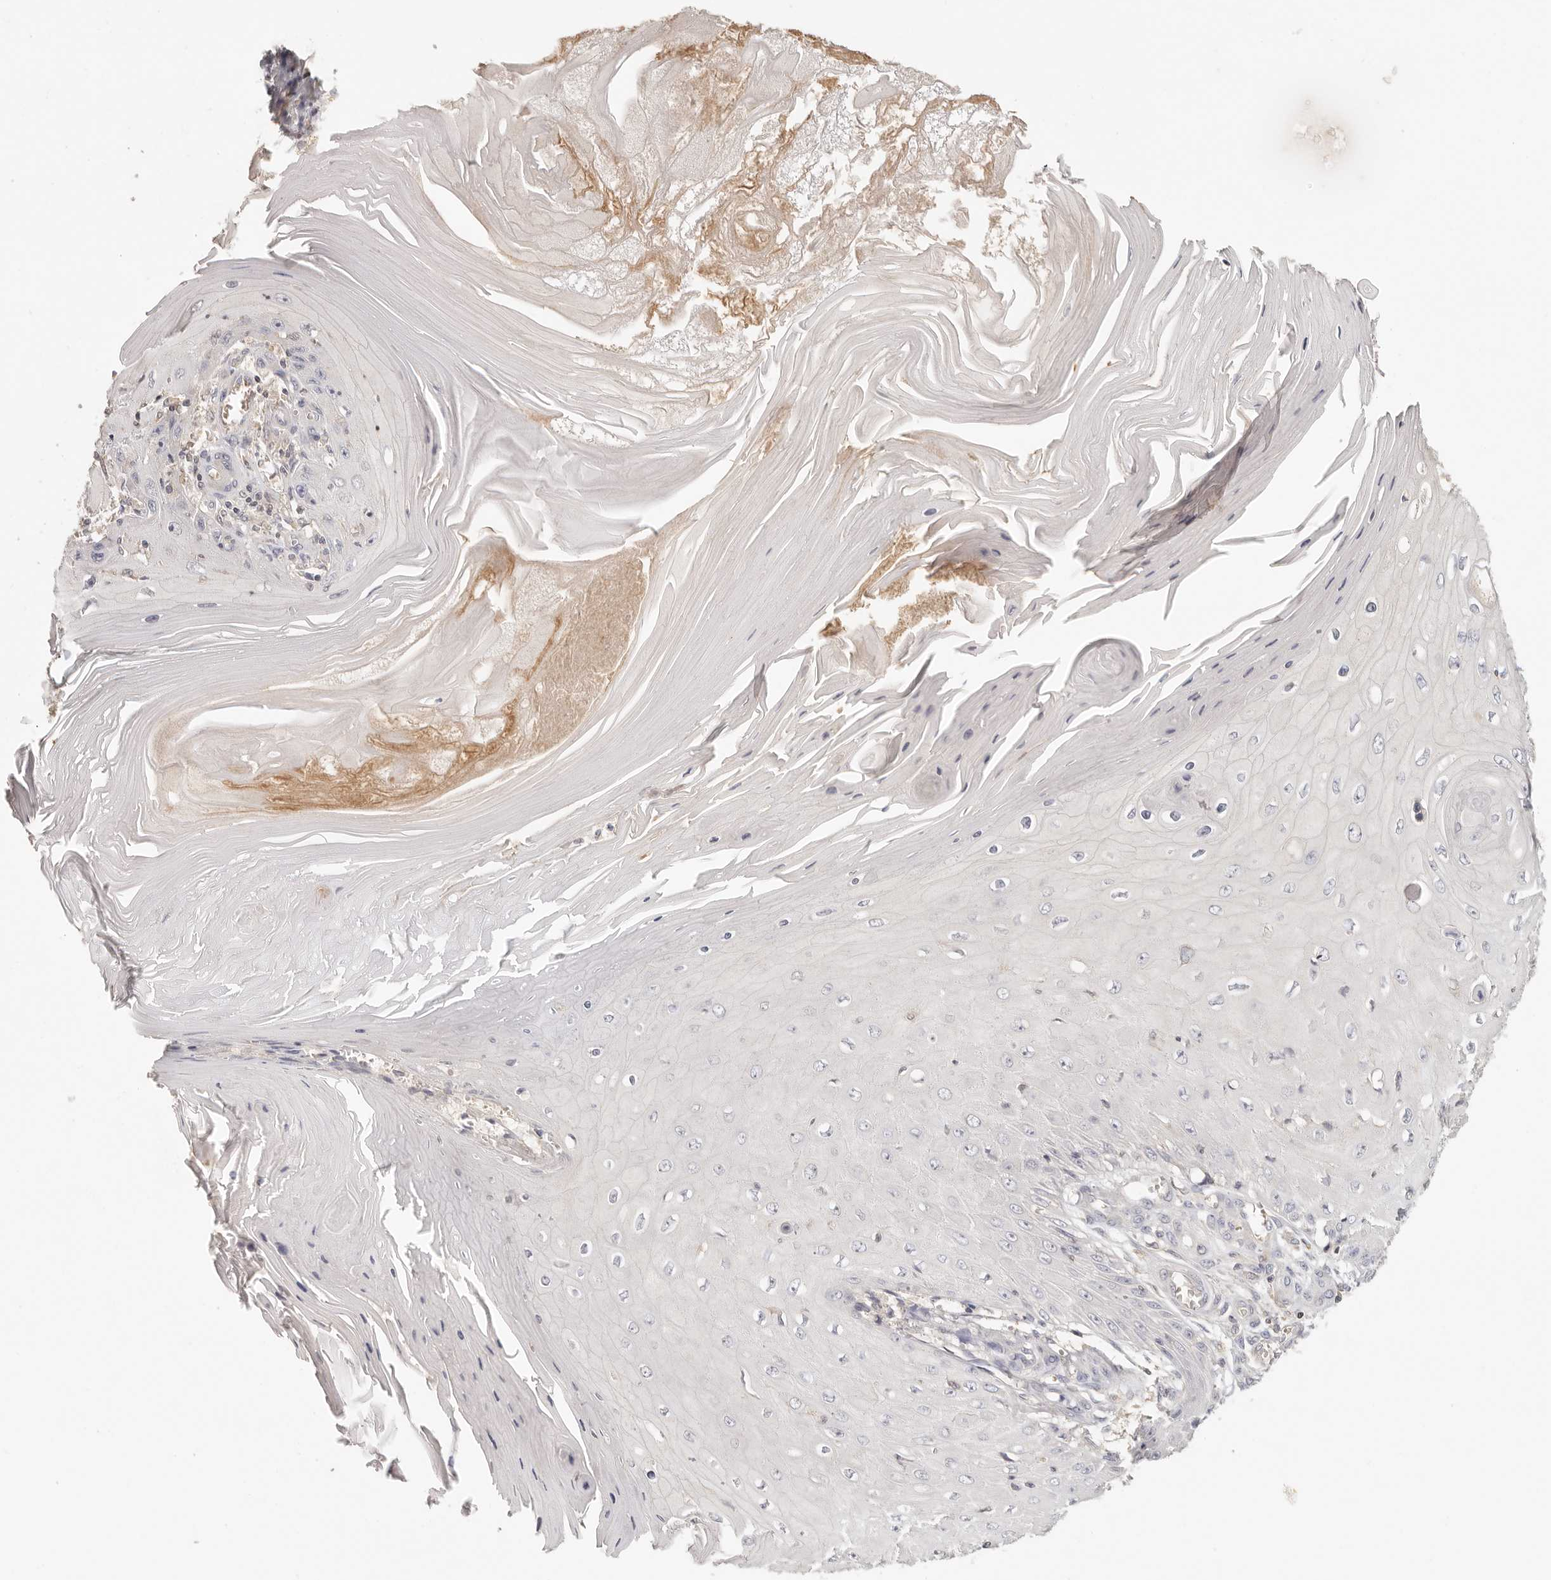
{"staining": {"intensity": "negative", "quantity": "none", "location": "none"}, "tissue": "skin cancer", "cell_type": "Tumor cells", "image_type": "cancer", "snomed": [{"axis": "morphology", "description": "Squamous cell carcinoma, NOS"}, {"axis": "topography", "description": "Skin"}], "caption": "An immunohistochemistry (IHC) micrograph of skin squamous cell carcinoma is shown. There is no staining in tumor cells of skin squamous cell carcinoma. Brightfield microscopy of immunohistochemistry stained with DAB (3,3'-diaminobenzidine) (brown) and hematoxylin (blue), captured at high magnification.", "gene": "CSK", "patient": {"sex": "female", "age": 73}}